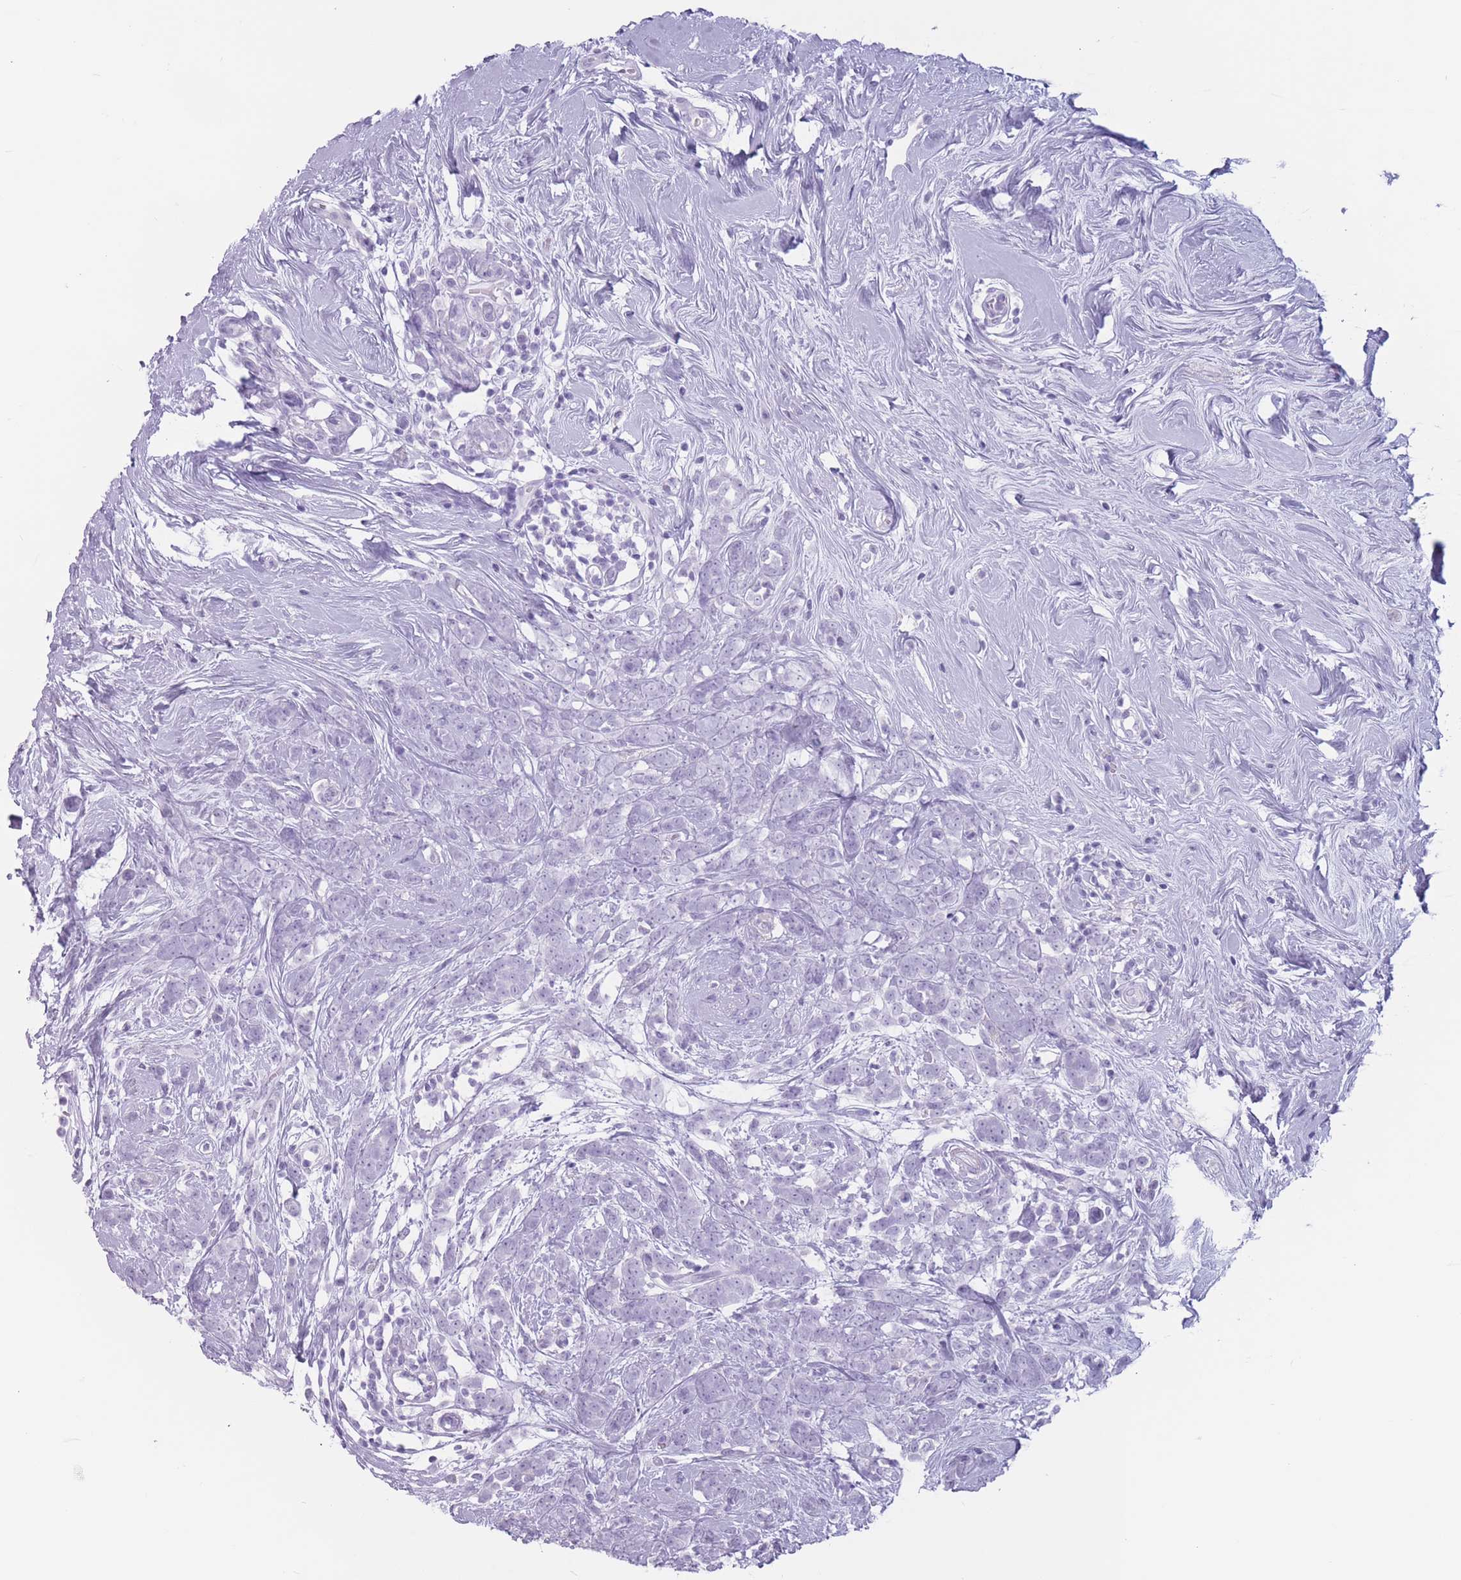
{"staining": {"intensity": "negative", "quantity": "none", "location": "none"}, "tissue": "breast cancer", "cell_type": "Tumor cells", "image_type": "cancer", "snomed": [{"axis": "morphology", "description": "Lobular carcinoma"}, {"axis": "topography", "description": "Breast"}], "caption": "The micrograph exhibits no staining of tumor cells in breast cancer (lobular carcinoma). (Stains: DAB IHC with hematoxylin counter stain, Microscopy: brightfield microscopy at high magnification).", "gene": "PNMA3", "patient": {"sex": "female", "age": 58}}